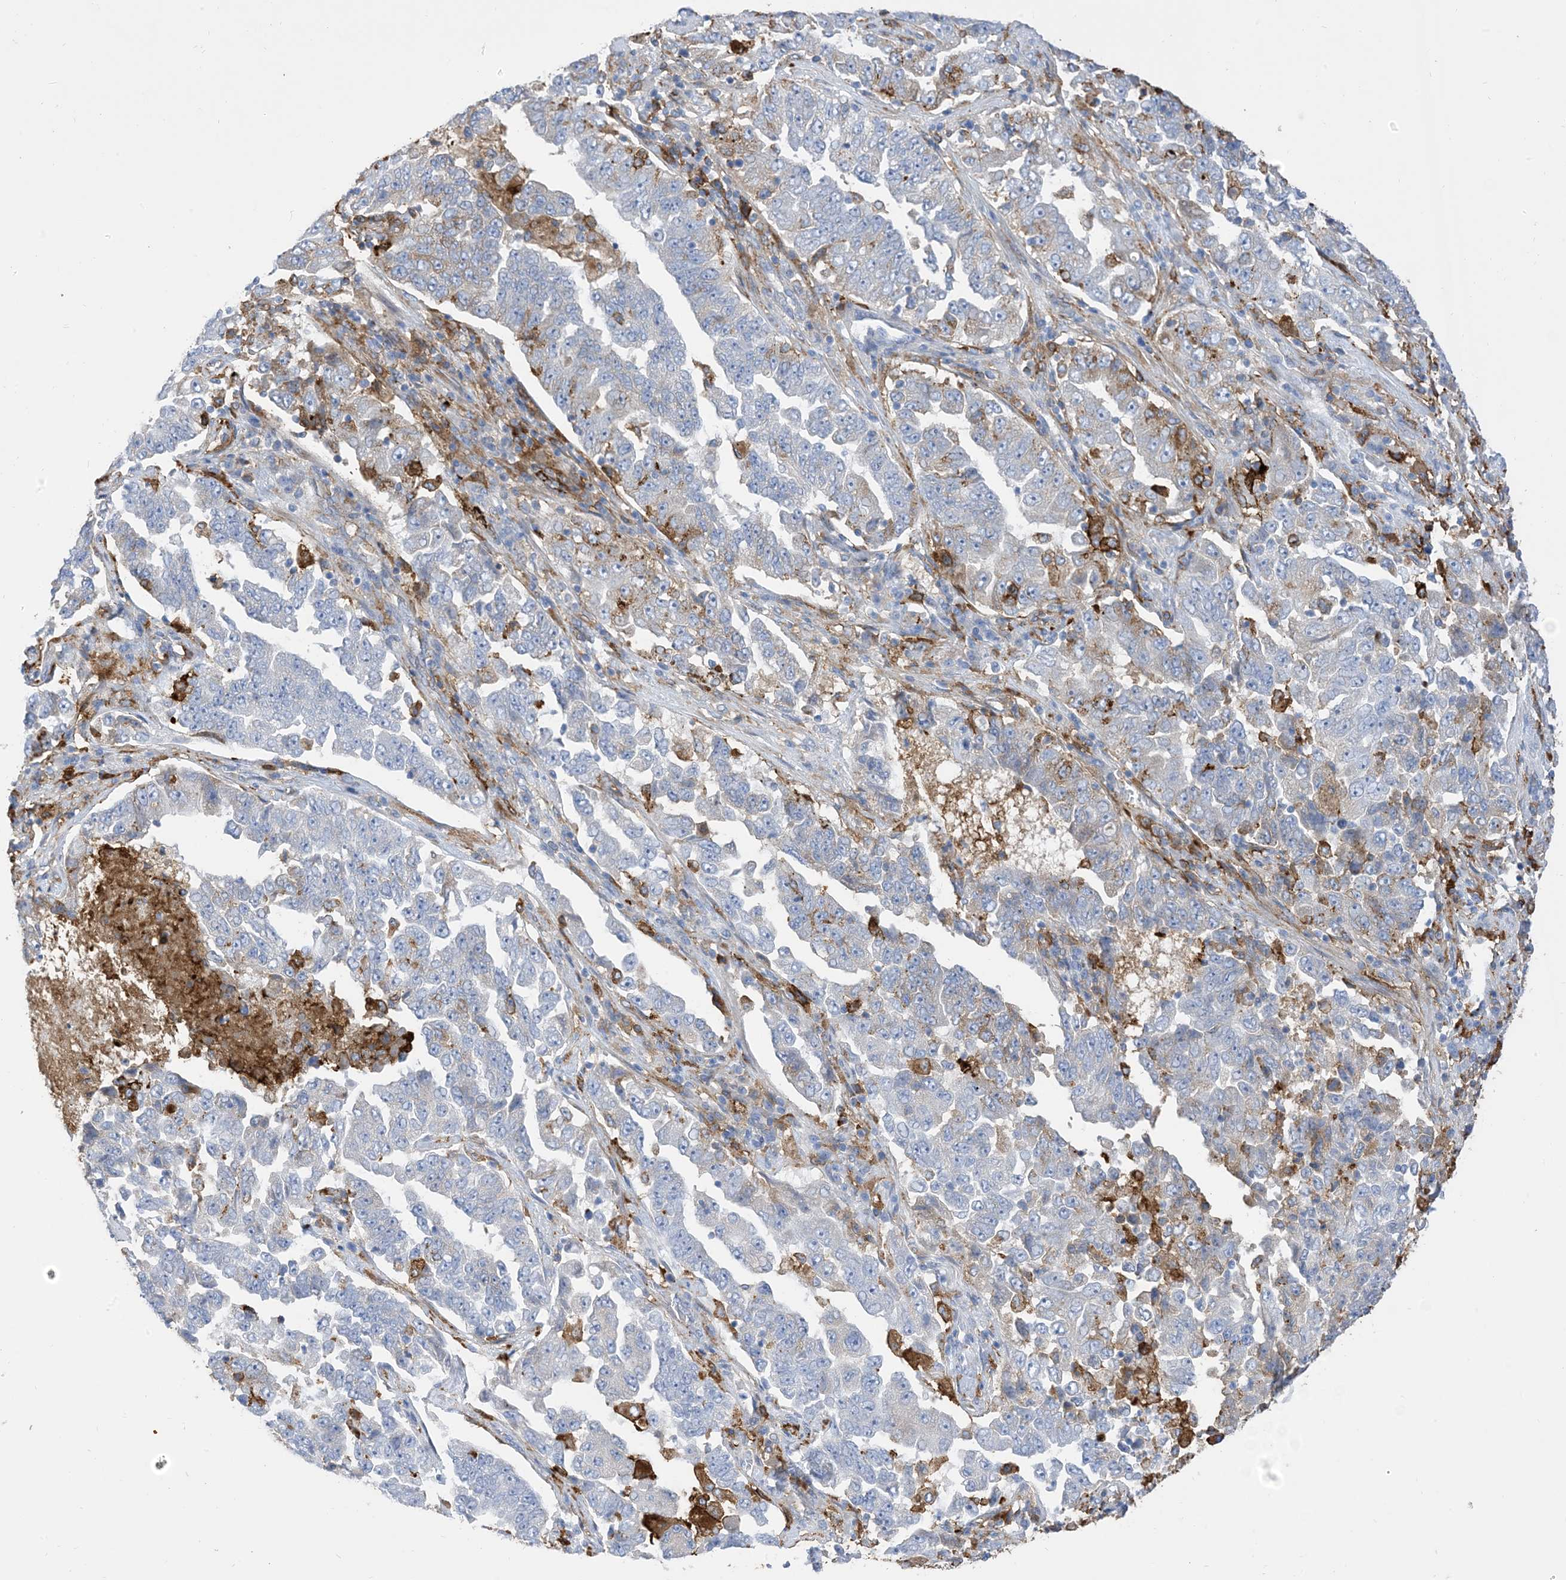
{"staining": {"intensity": "moderate", "quantity": "<25%", "location": "cytoplasmic/membranous"}, "tissue": "lung cancer", "cell_type": "Tumor cells", "image_type": "cancer", "snomed": [{"axis": "morphology", "description": "Adenocarcinoma, NOS"}, {"axis": "topography", "description": "Lung"}], "caption": "DAB immunohistochemical staining of human adenocarcinoma (lung) demonstrates moderate cytoplasmic/membranous protein positivity in about <25% of tumor cells.", "gene": "DPH3", "patient": {"sex": "female", "age": 51}}